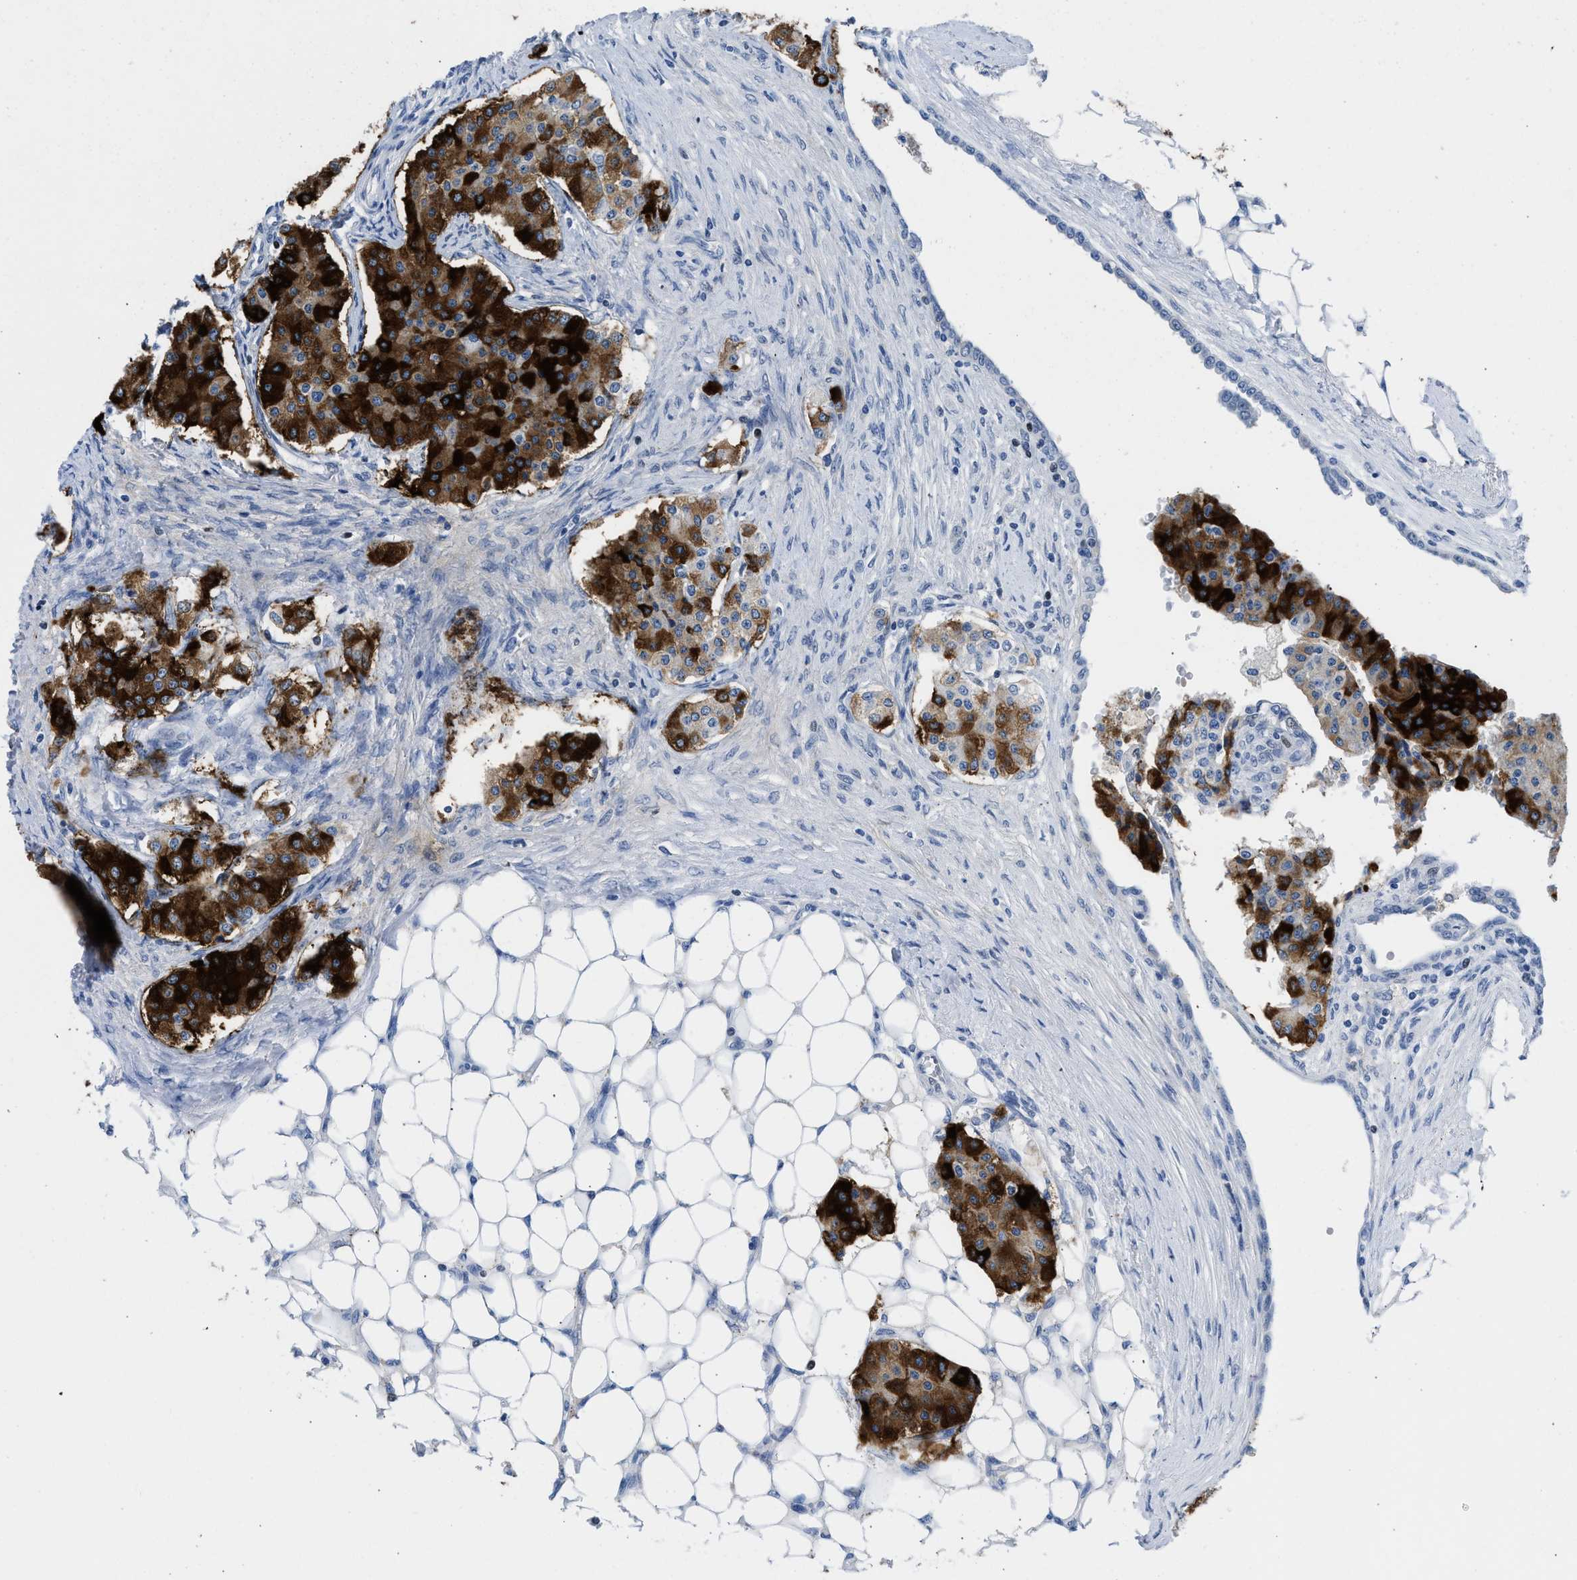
{"staining": {"intensity": "strong", "quantity": ">75%", "location": "cytoplasmic/membranous"}, "tissue": "carcinoid", "cell_type": "Tumor cells", "image_type": "cancer", "snomed": [{"axis": "morphology", "description": "Carcinoid, malignant, NOS"}, {"axis": "topography", "description": "Colon"}], "caption": "High-magnification brightfield microscopy of carcinoid (malignant) stained with DAB (3,3'-diaminobenzidine) (brown) and counterstained with hematoxylin (blue). tumor cells exhibit strong cytoplasmic/membranous expression is seen in approximately>75% of cells.", "gene": "LEF1", "patient": {"sex": "female", "age": 52}}